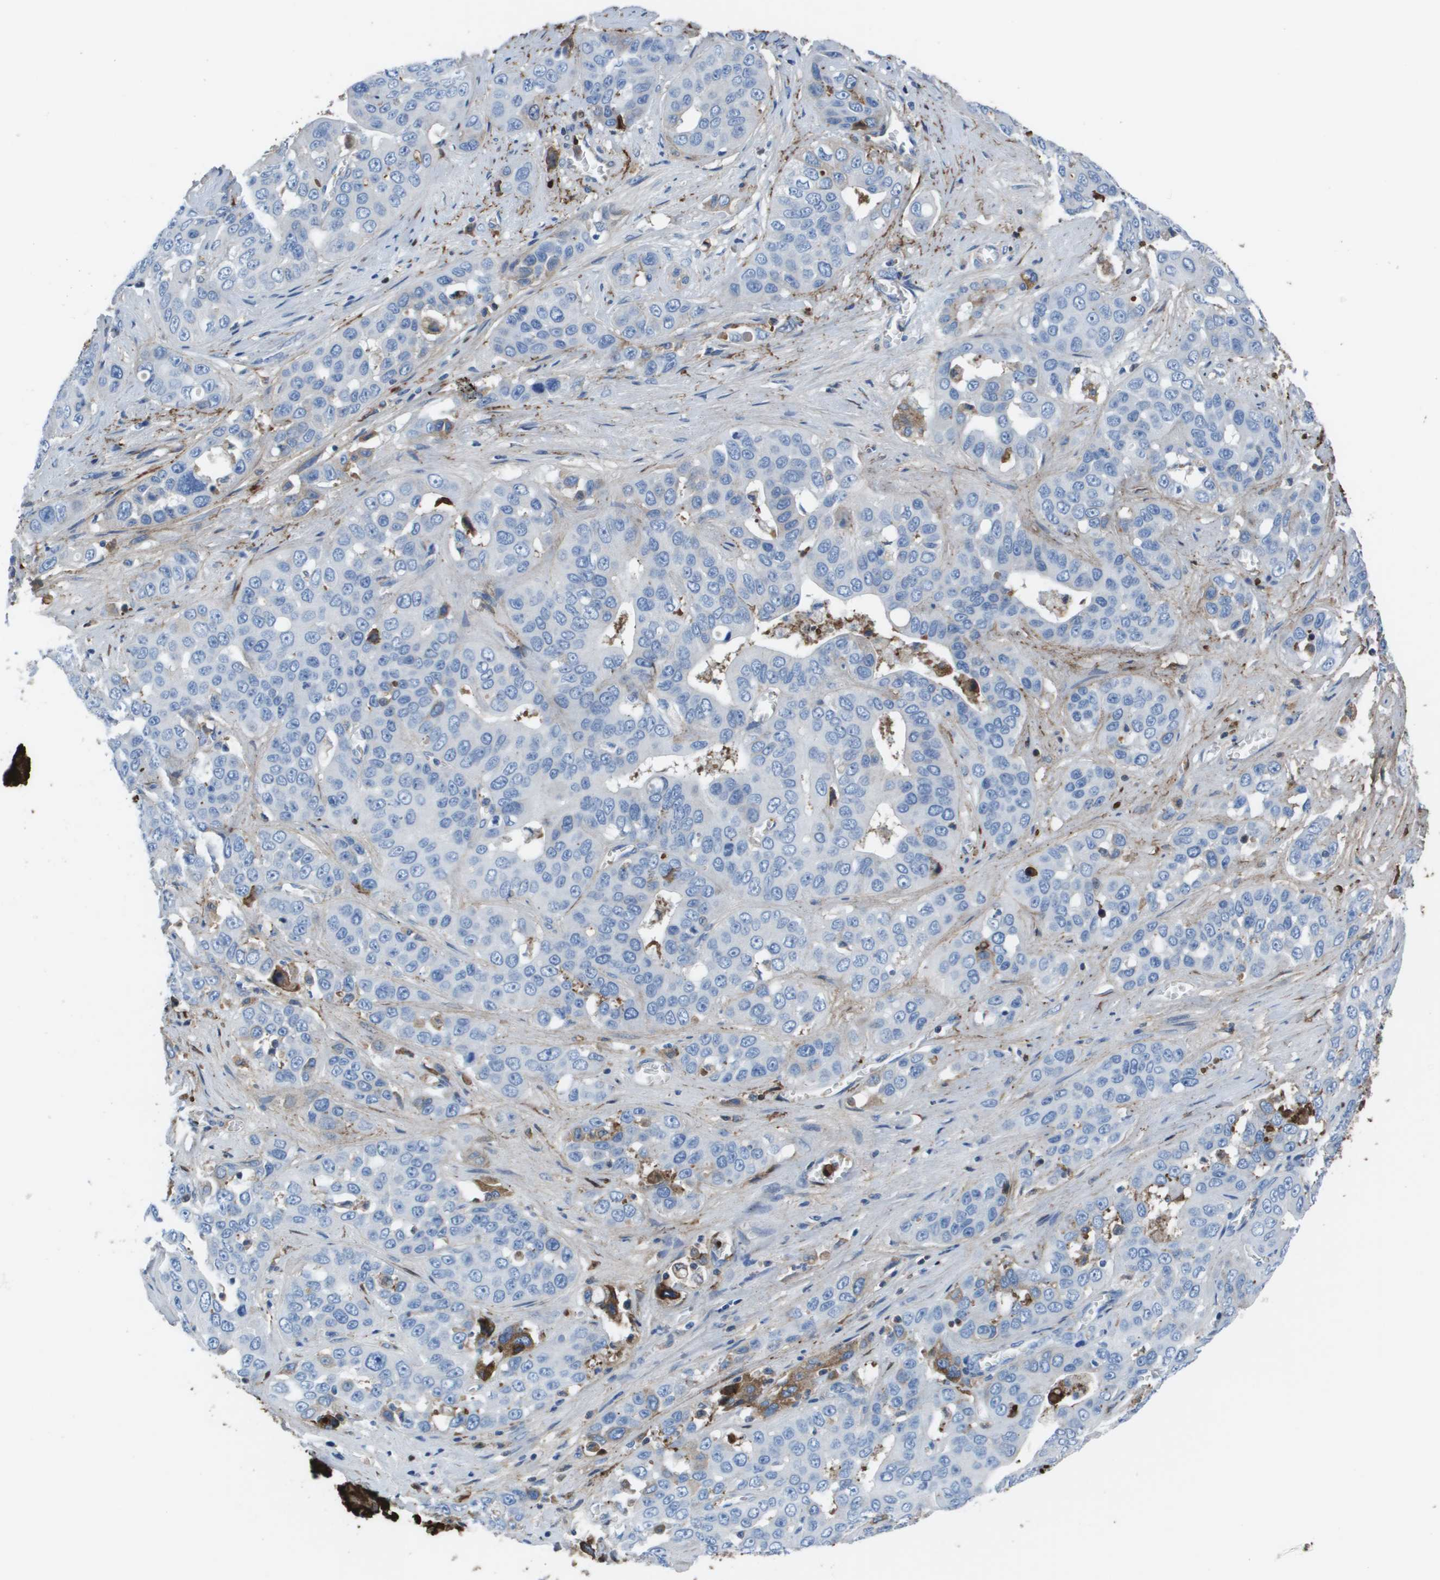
{"staining": {"intensity": "negative", "quantity": "none", "location": "none"}, "tissue": "liver cancer", "cell_type": "Tumor cells", "image_type": "cancer", "snomed": [{"axis": "morphology", "description": "Cholangiocarcinoma"}, {"axis": "topography", "description": "Liver"}], "caption": "Micrograph shows no significant protein staining in tumor cells of cholangiocarcinoma (liver).", "gene": "VTN", "patient": {"sex": "female", "age": 52}}